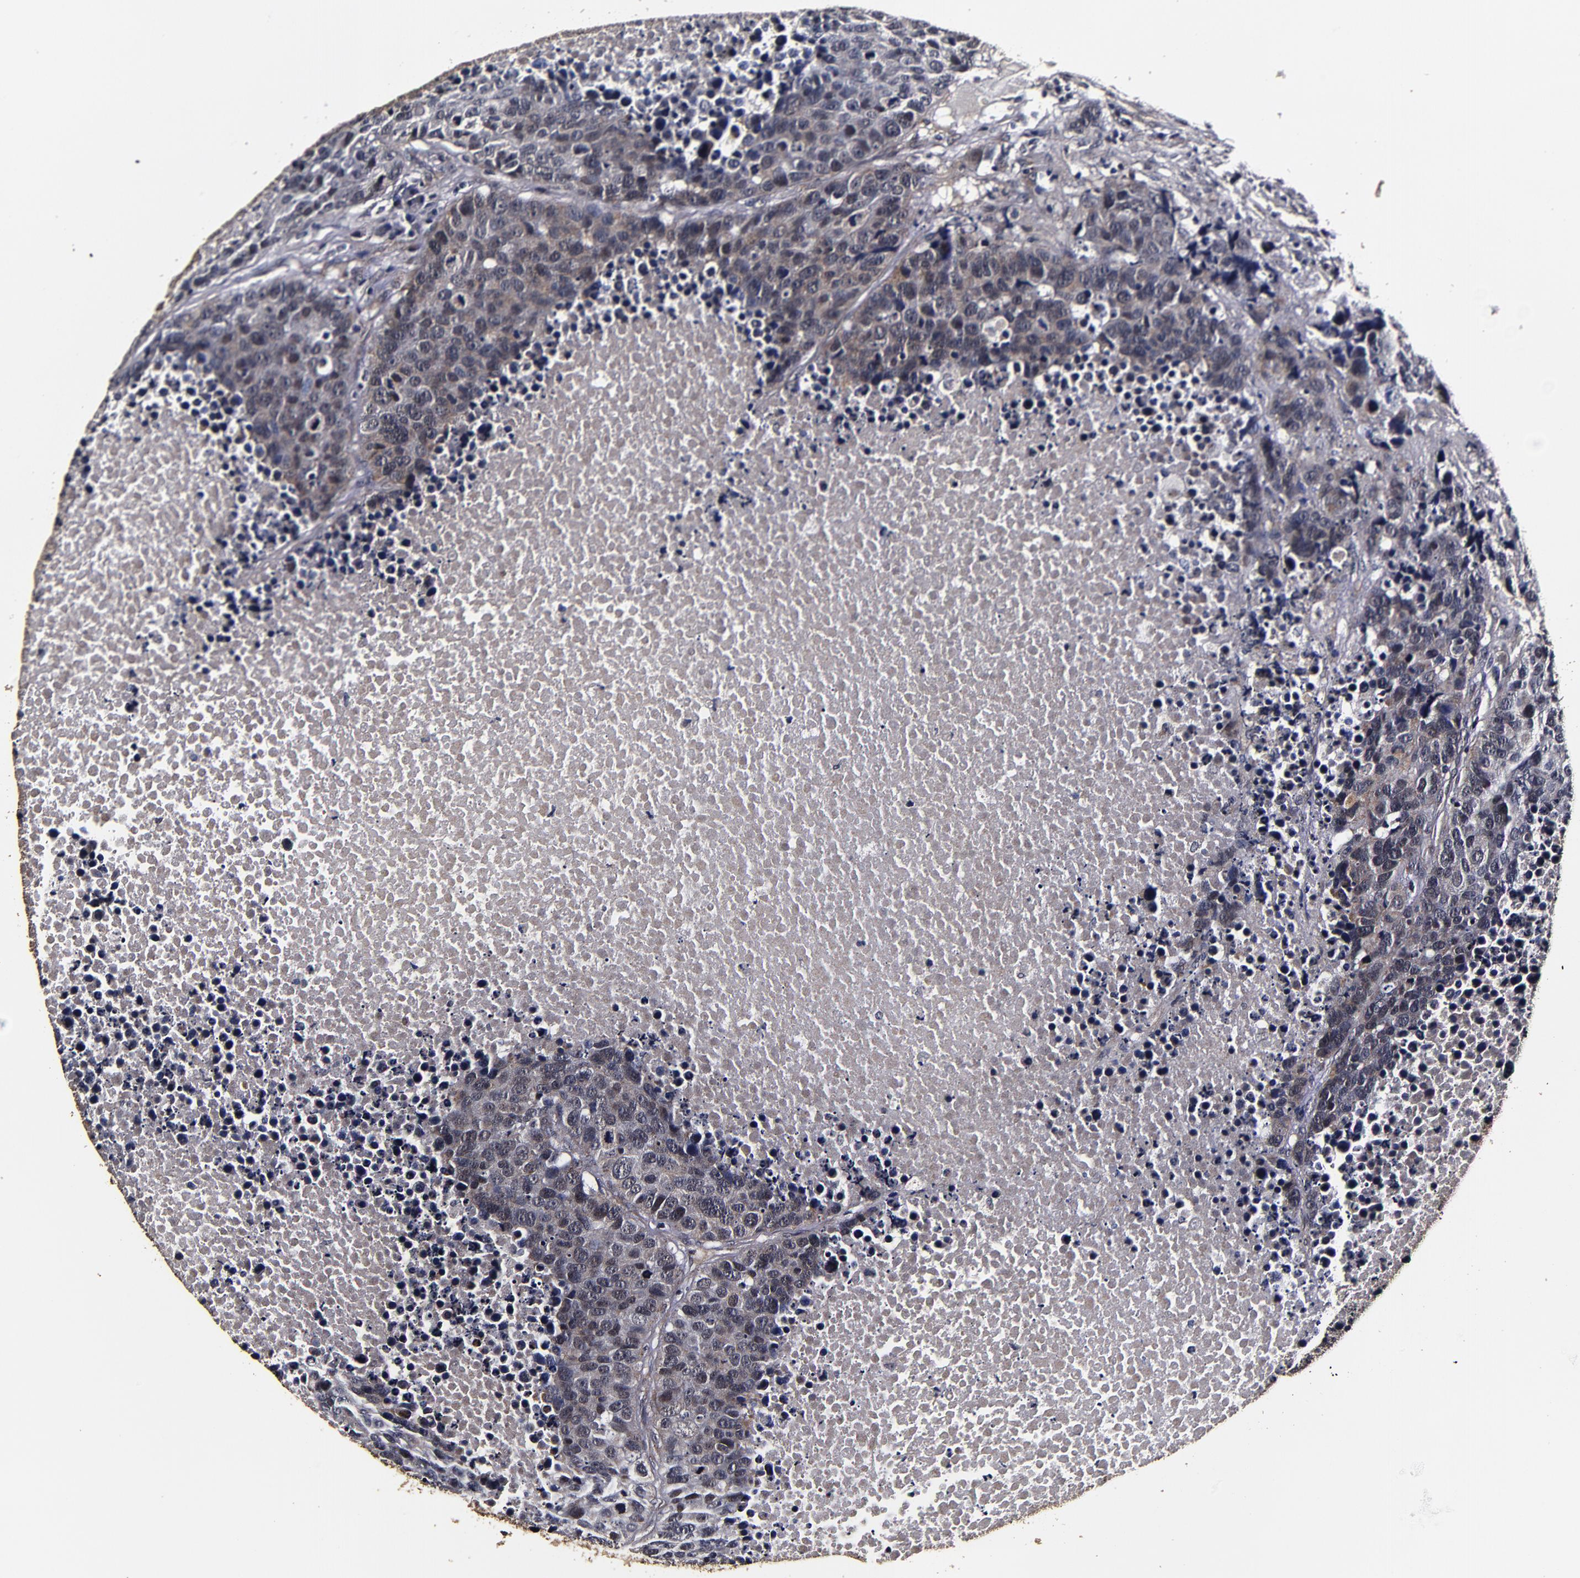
{"staining": {"intensity": "weak", "quantity": ">75%", "location": "cytoplasmic/membranous,nuclear"}, "tissue": "carcinoid", "cell_type": "Tumor cells", "image_type": "cancer", "snomed": [{"axis": "morphology", "description": "Carcinoid, malignant, NOS"}, {"axis": "topography", "description": "Lung"}], "caption": "This is an image of immunohistochemistry staining of carcinoid, which shows weak positivity in the cytoplasmic/membranous and nuclear of tumor cells.", "gene": "MMP15", "patient": {"sex": "male", "age": 60}}